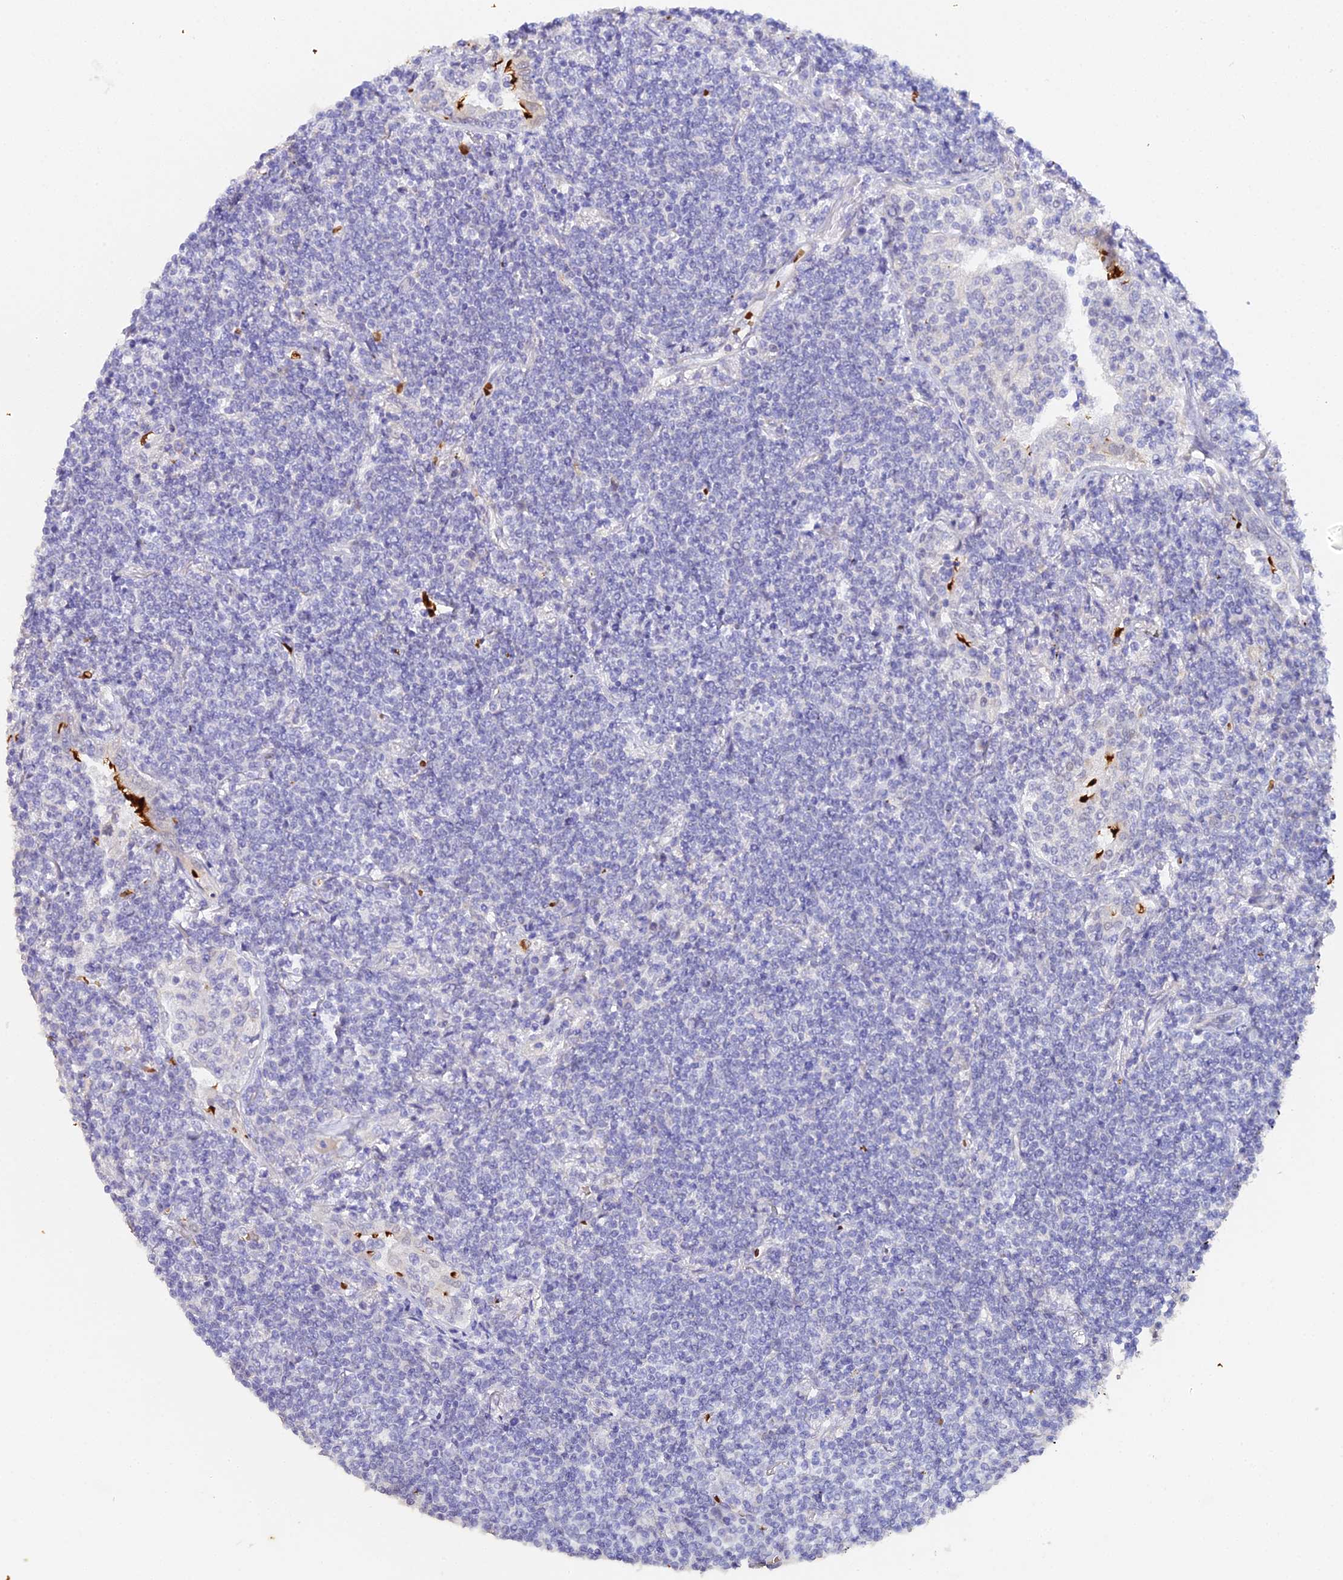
{"staining": {"intensity": "negative", "quantity": "none", "location": "none"}, "tissue": "lymphoma", "cell_type": "Tumor cells", "image_type": "cancer", "snomed": [{"axis": "morphology", "description": "Malignant lymphoma, non-Hodgkin's type, Low grade"}, {"axis": "topography", "description": "Lung"}], "caption": "Immunohistochemical staining of human low-grade malignant lymphoma, non-Hodgkin's type reveals no significant positivity in tumor cells.", "gene": "CFAP45", "patient": {"sex": "female", "age": 71}}